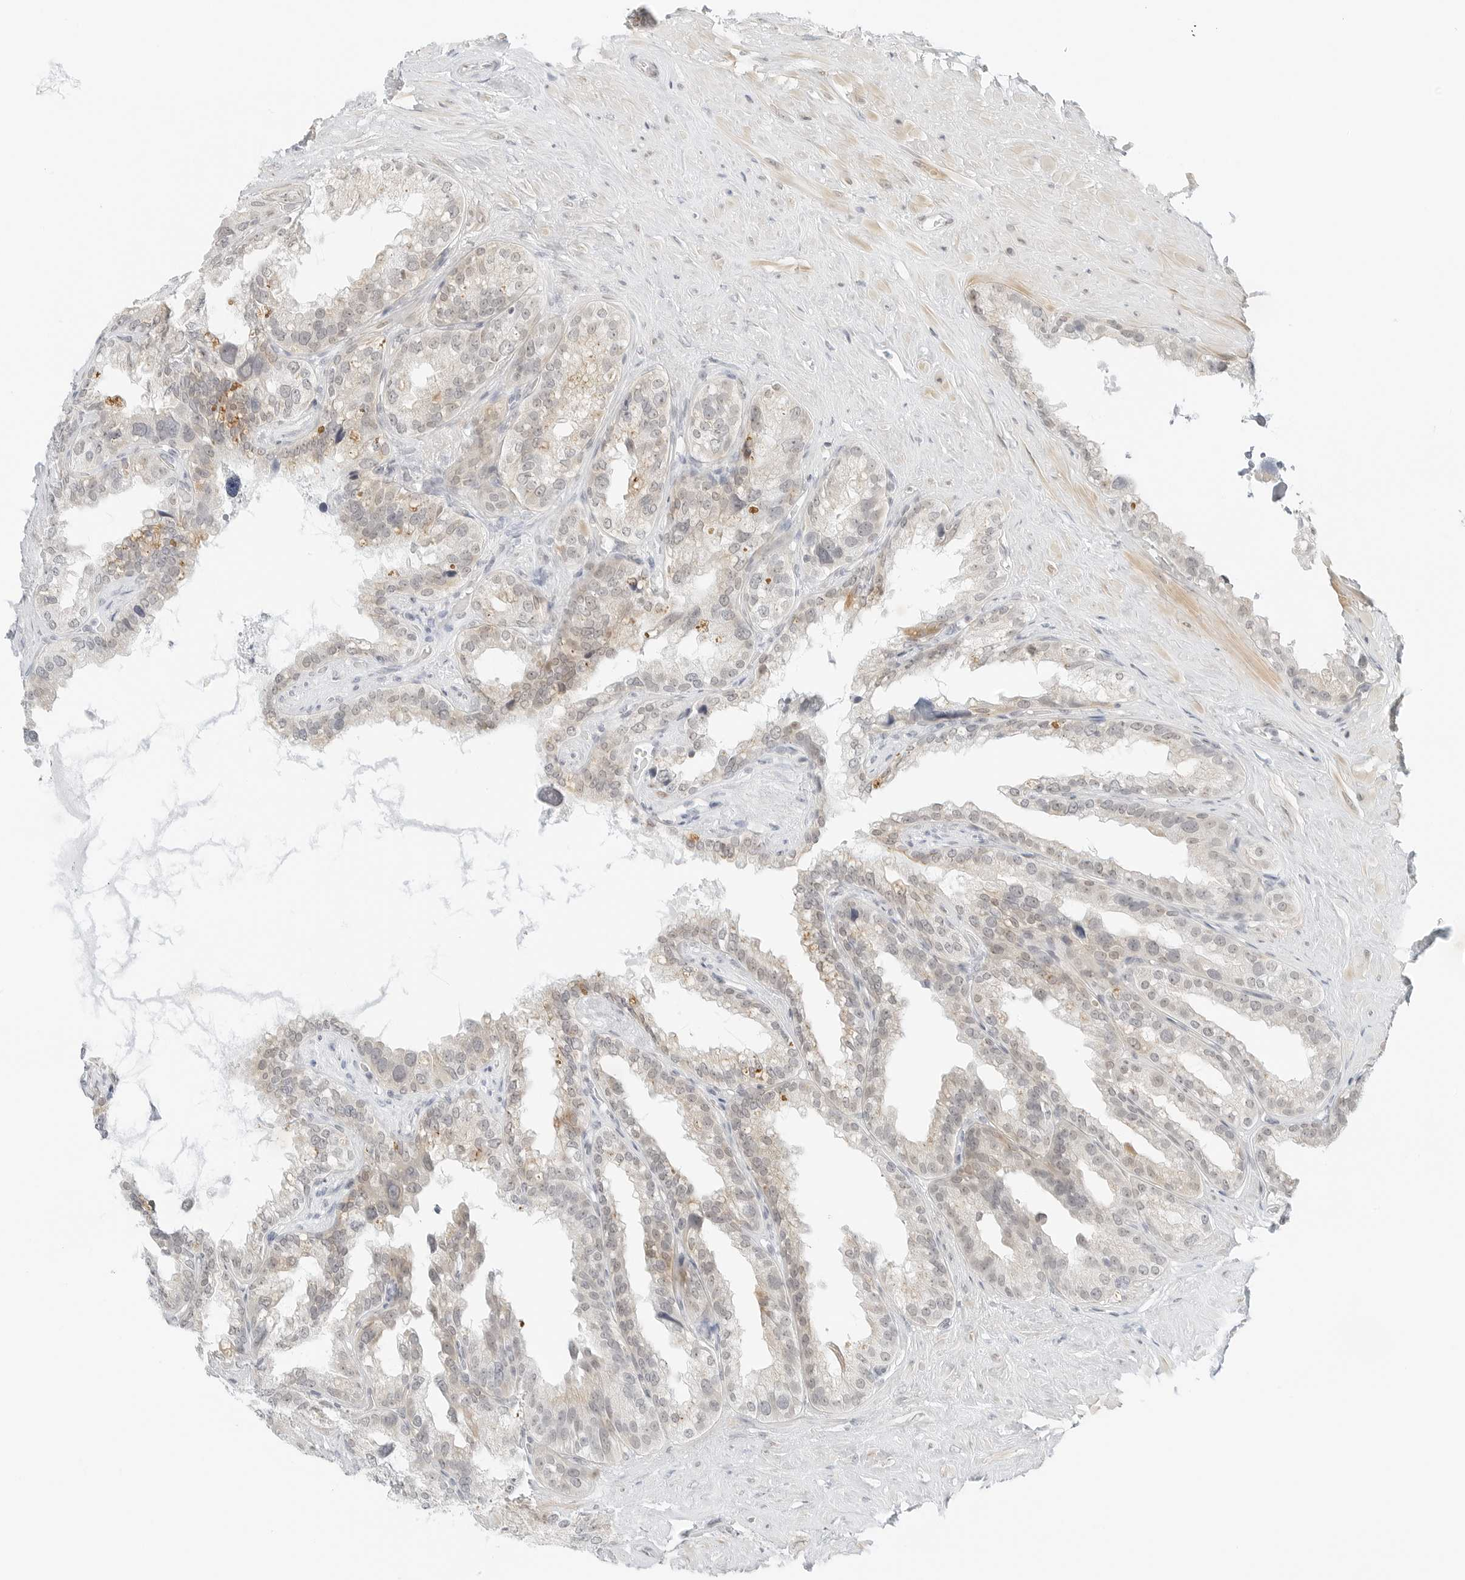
{"staining": {"intensity": "weak", "quantity": "<25%", "location": "cytoplasmic/membranous"}, "tissue": "seminal vesicle", "cell_type": "Glandular cells", "image_type": "normal", "snomed": [{"axis": "morphology", "description": "Normal tissue, NOS"}, {"axis": "topography", "description": "Seminal veicle"}], "caption": "Glandular cells show no significant expression in normal seminal vesicle. (Brightfield microscopy of DAB immunohistochemistry (IHC) at high magnification).", "gene": "CCSAP", "patient": {"sex": "male", "age": 80}}